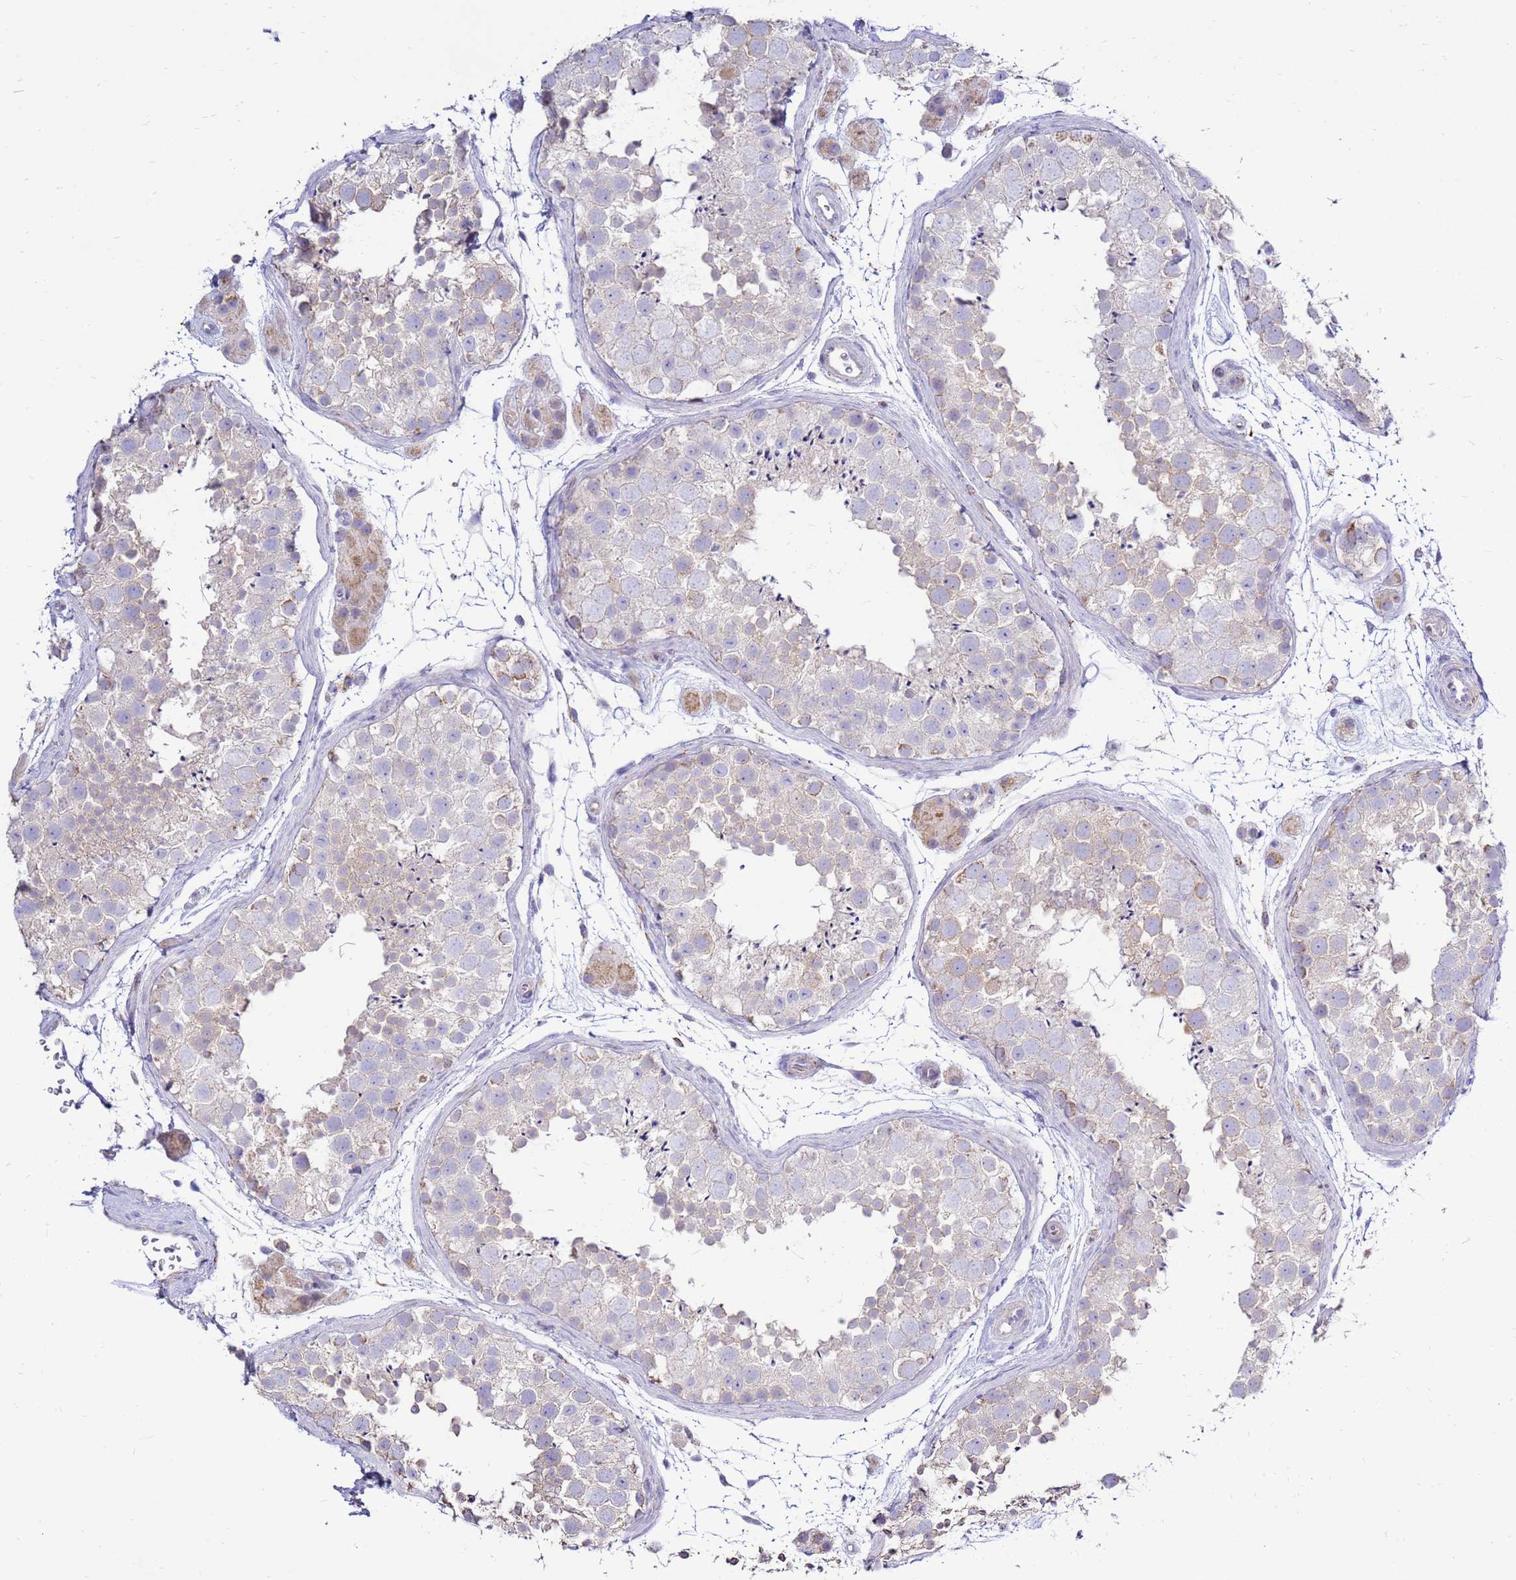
{"staining": {"intensity": "moderate", "quantity": "<25%", "location": "cytoplasmic/membranous"}, "tissue": "testis", "cell_type": "Cells in seminiferous ducts", "image_type": "normal", "snomed": [{"axis": "morphology", "description": "Normal tissue, NOS"}, {"axis": "topography", "description": "Testis"}], "caption": "Unremarkable testis was stained to show a protein in brown. There is low levels of moderate cytoplasmic/membranous expression in about <25% of cells in seminiferous ducts.", "gene": "IGF1R", "patient": {"sex": "male", "age": 41}}